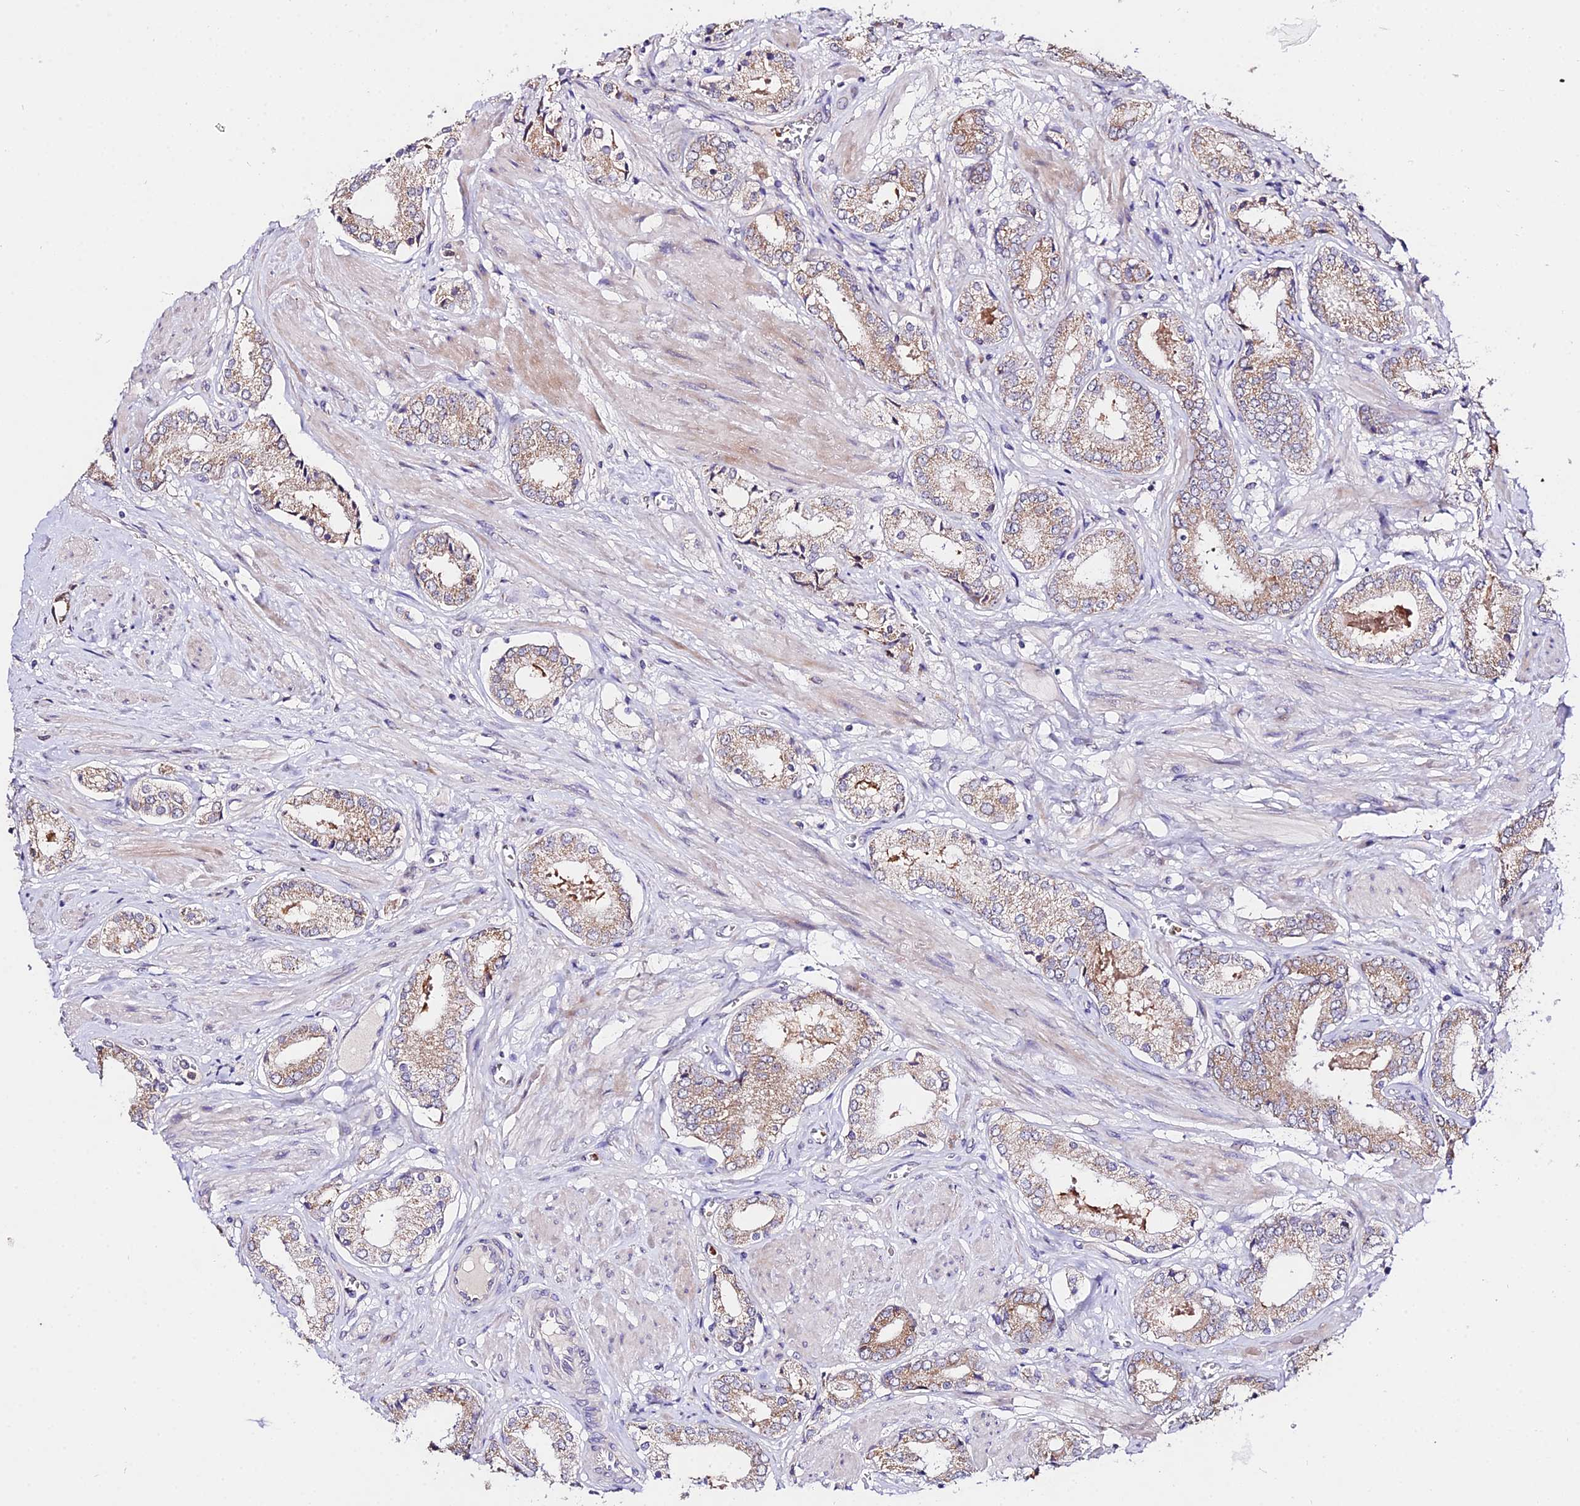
{"staining": {"intensity": "moderate", "quantity": "25%-75%", "location": "cytoplasmic/membranous"}, "tissue": "prostate cancer", "cell_type": "Tumor cells", "image_type": "cancer", "snomed": [{"axis": "morphology", "description": "Adenocarcinoma, High grade"}, {"axis": "topography", "description": "Prostate and seminal vesicle, NOS"}], "caption": "Adenocarcinoma (high-grade) (prostate) tissue demonstrates moderate cytoplasmic/membranous positivity in about 25%-75% of tumor cells, visualized by immunohistochemistry. (DAB = brown stain, brightfield microscopy at high magnification).", "gene": "WDR5B", "patient": {"sex": "male", "age": 64}}